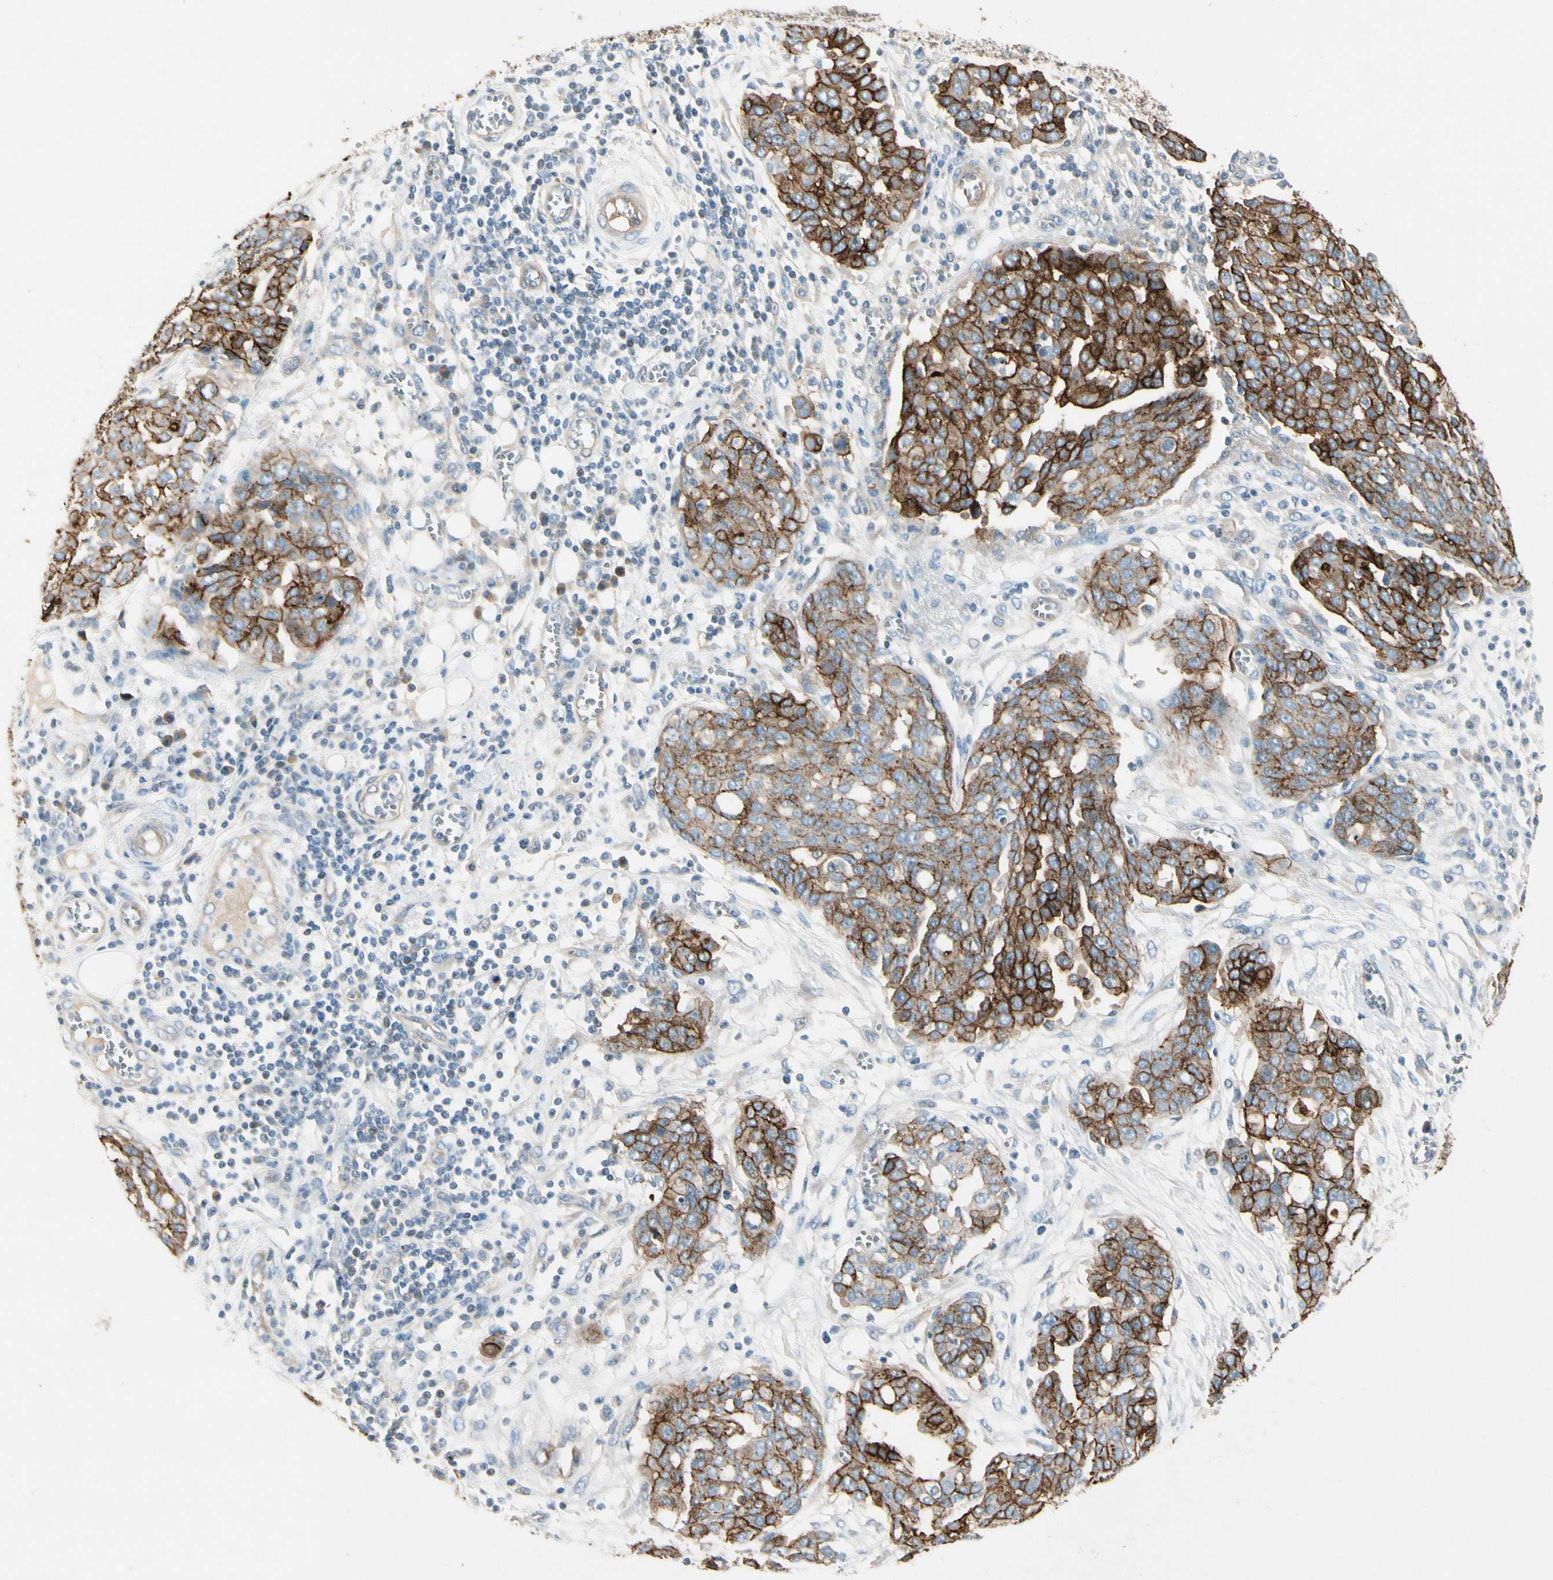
{"staining": {"intensity": "strong", "quantity": ">75%", "location": "cytoplasmic/membranous"}, "tissue": "ovarian cancer", "cell_type": "Tumor cells", "image_type": "cancer", "snomed": [{"axis": "morphology", "description": "Cystadenocarcinoma, serous, NOS"}, {"axis": "topography", "description": "Soft tissue"}, {"axis": "topography", "description": "Ovary"}], "caption": "Brown immunohistochemical staining in human serous cystadenocarcinoma (ovarian) shows strong cytoplasmic/membranous staining in approximately >75% of tumor cells.", "gene": "ITGA3", "patient": {"sex": "female", "age": 57}}